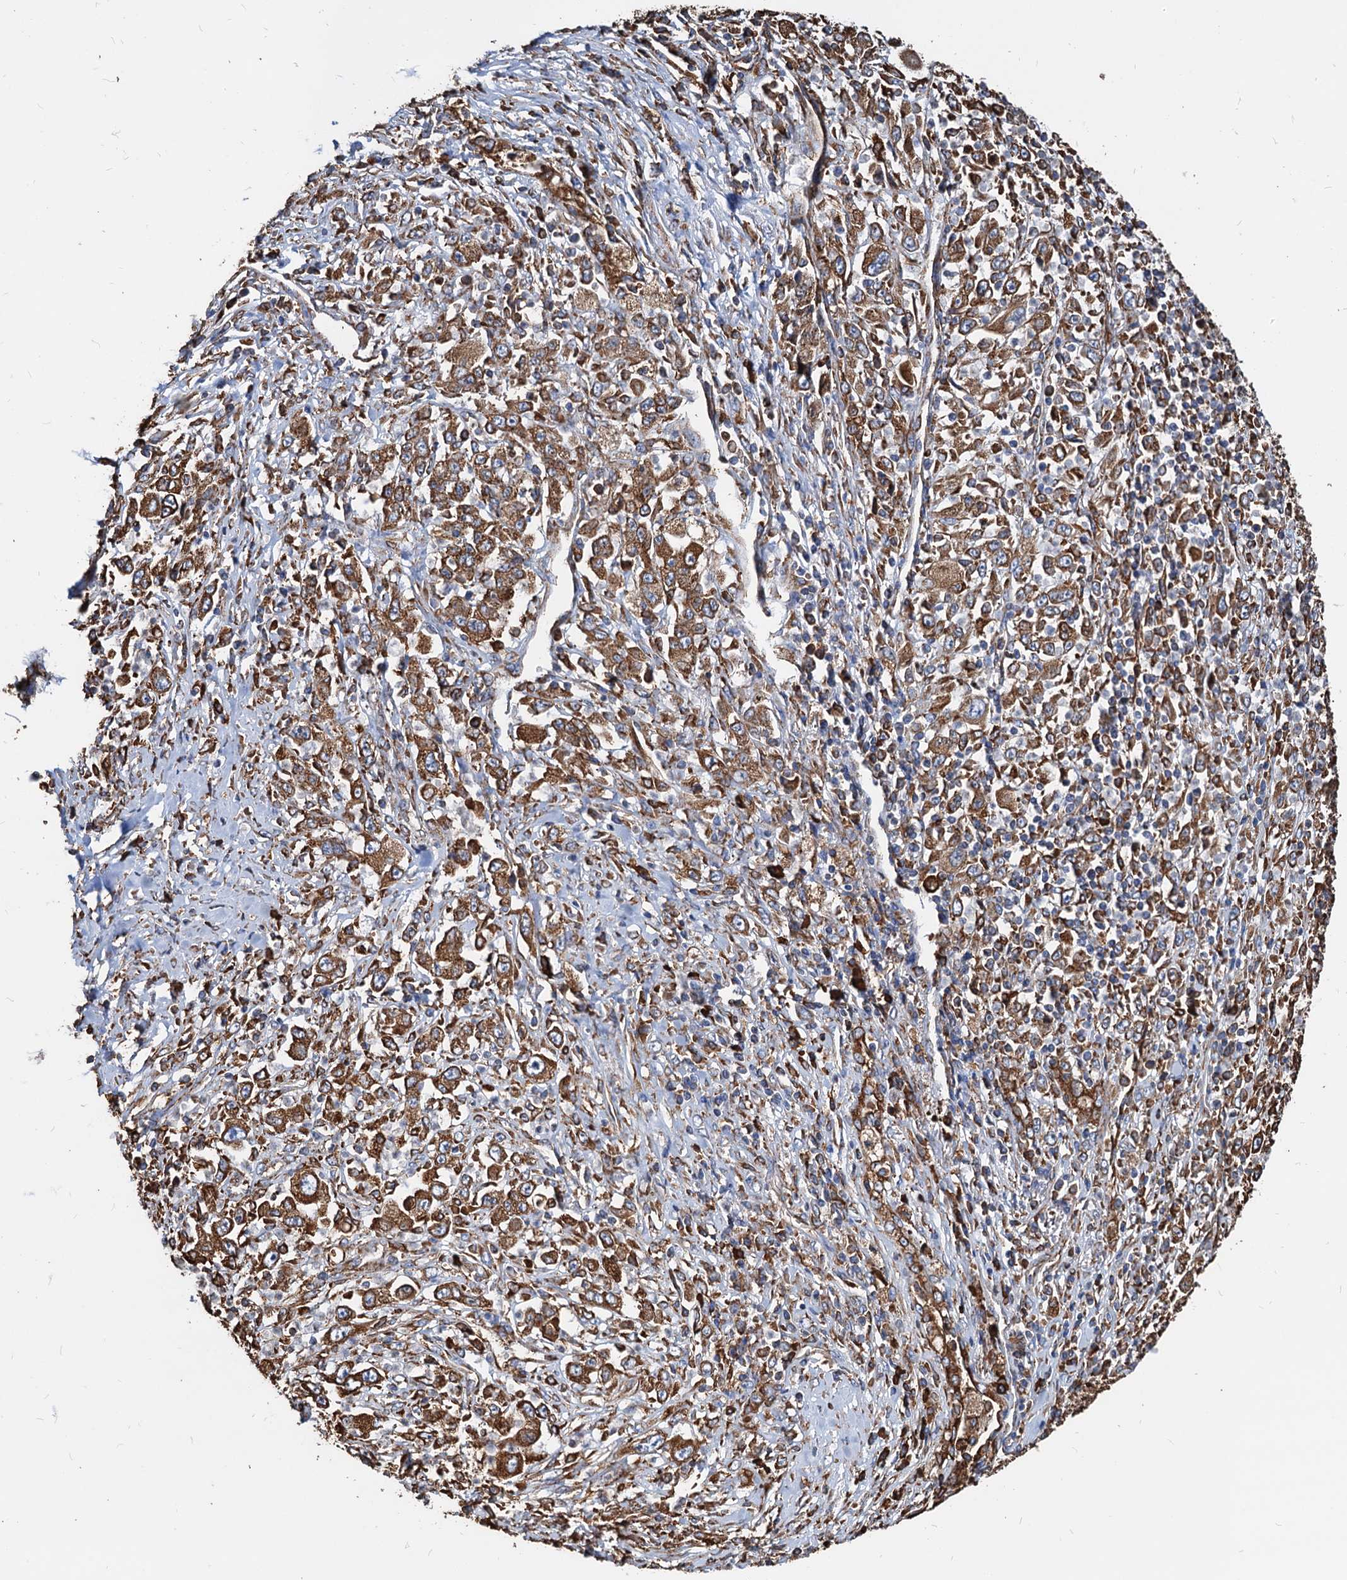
{"staining": {"intensity": "moderate", "quantity": ">75%", "location": "cytoplasmic/membranous"}, "tissue": "melanoma", "cell_type": "Tumor cells", "image_type": "cancer", "snomed": [{"axis": "morphology", "description": "Malignant melanoma, Metastatic site"}, {"axis": "topography", "description": "Skin"}], "caption": "Human melanoma stained with a protein marker shows moderate staining in tumor cells.", "gene": "HSPA5", "patient": {"sex": "female", "age": 56}}